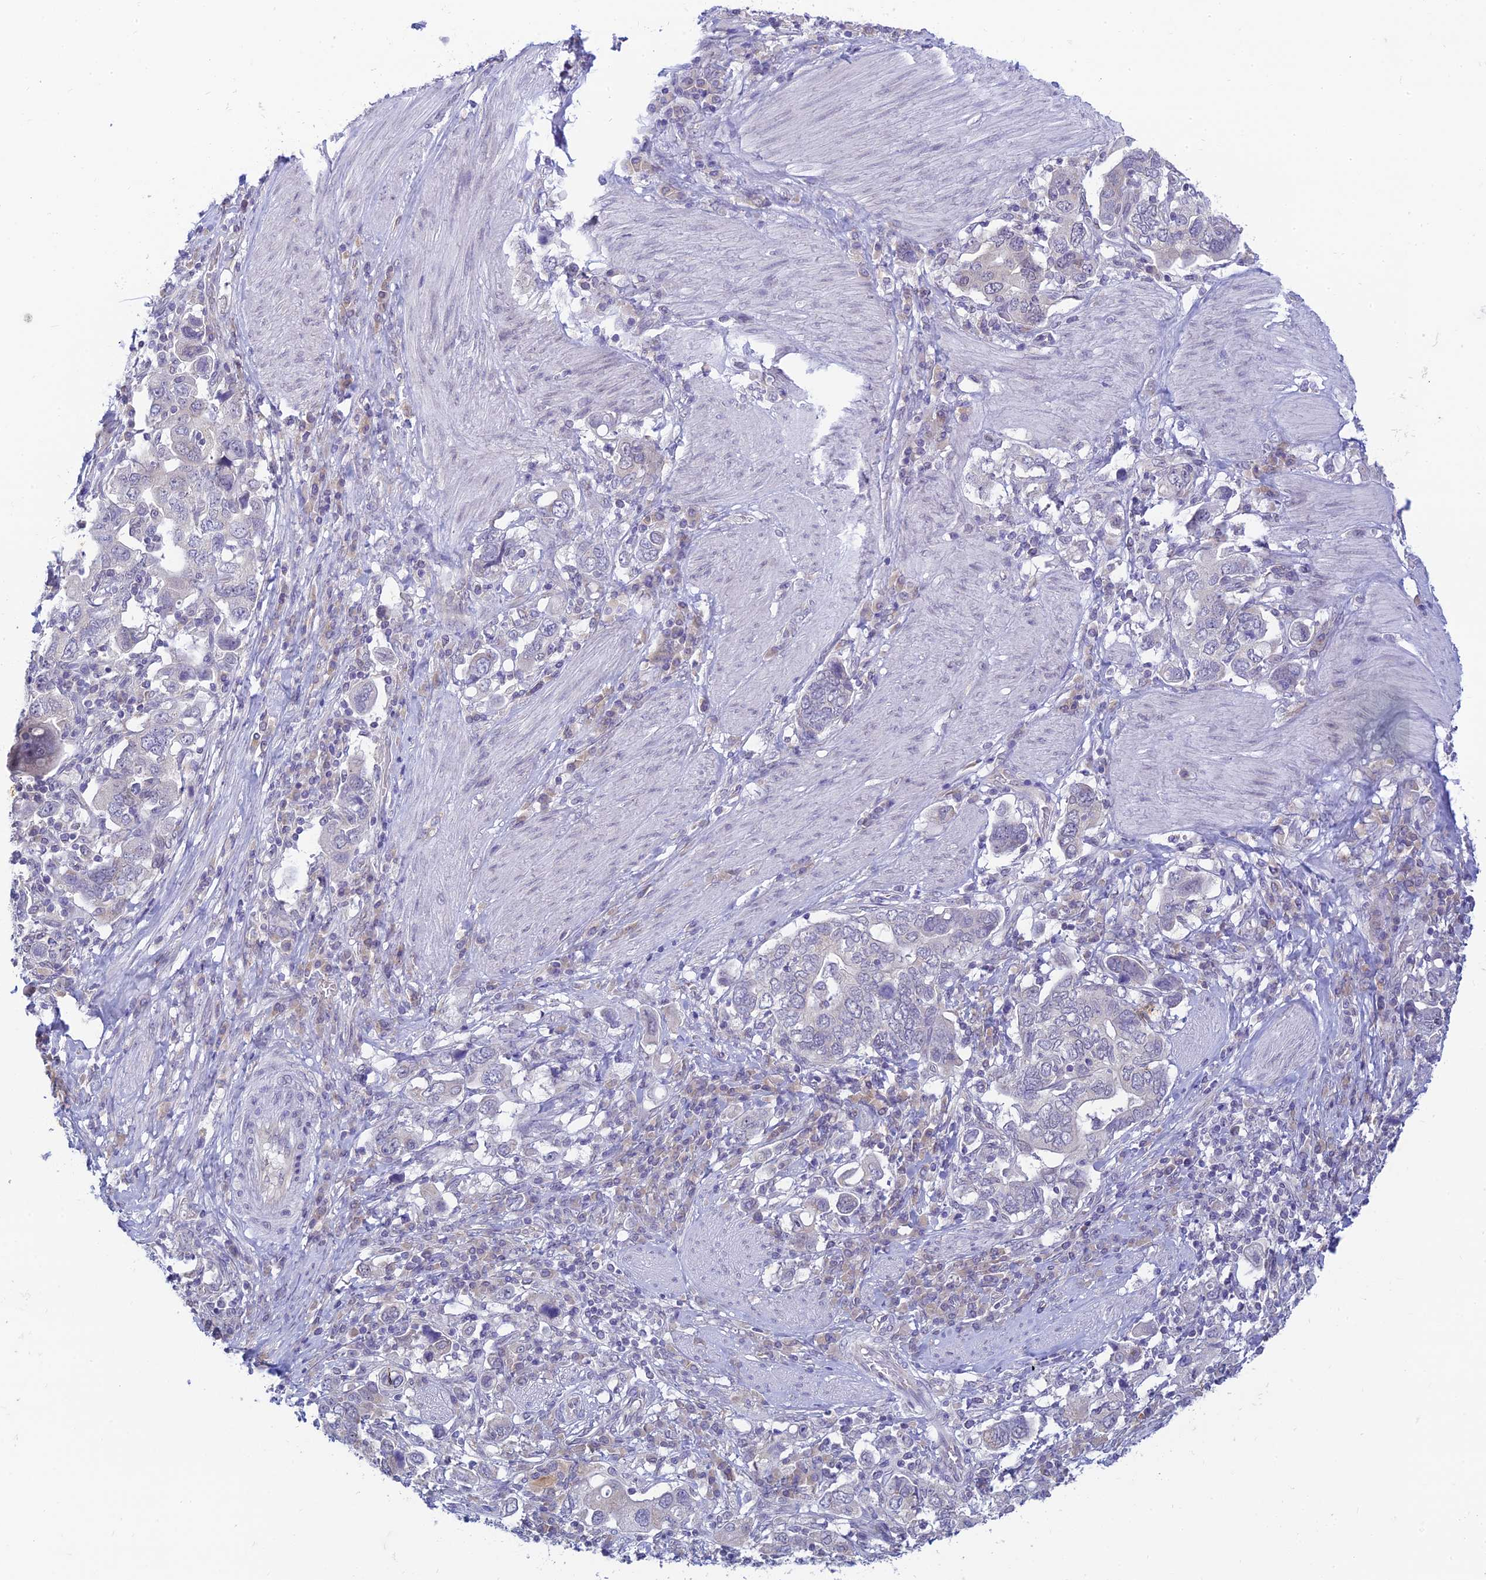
{"staining": {"intensity": "negative", "quantity": "none", "location": "none"}, "tissue": "stomach cancer", "cell_type": "Tumor cells", "image_type": "cancer", "snomed": [{"axis": "morphology", "description": "Adenocarcinoma, NOS"}, {"axis": "topography", "description": "Stomach, upper"}, {"axis": "topography", "description": "Stomach"}], "caption": "Stomach cancer (adenocarcinoma) was stained to show a protein in brown. There is no significant staining in tumor cells.", "gene": "SKIC8", "patient": {"sex": "male", "age": 62}}